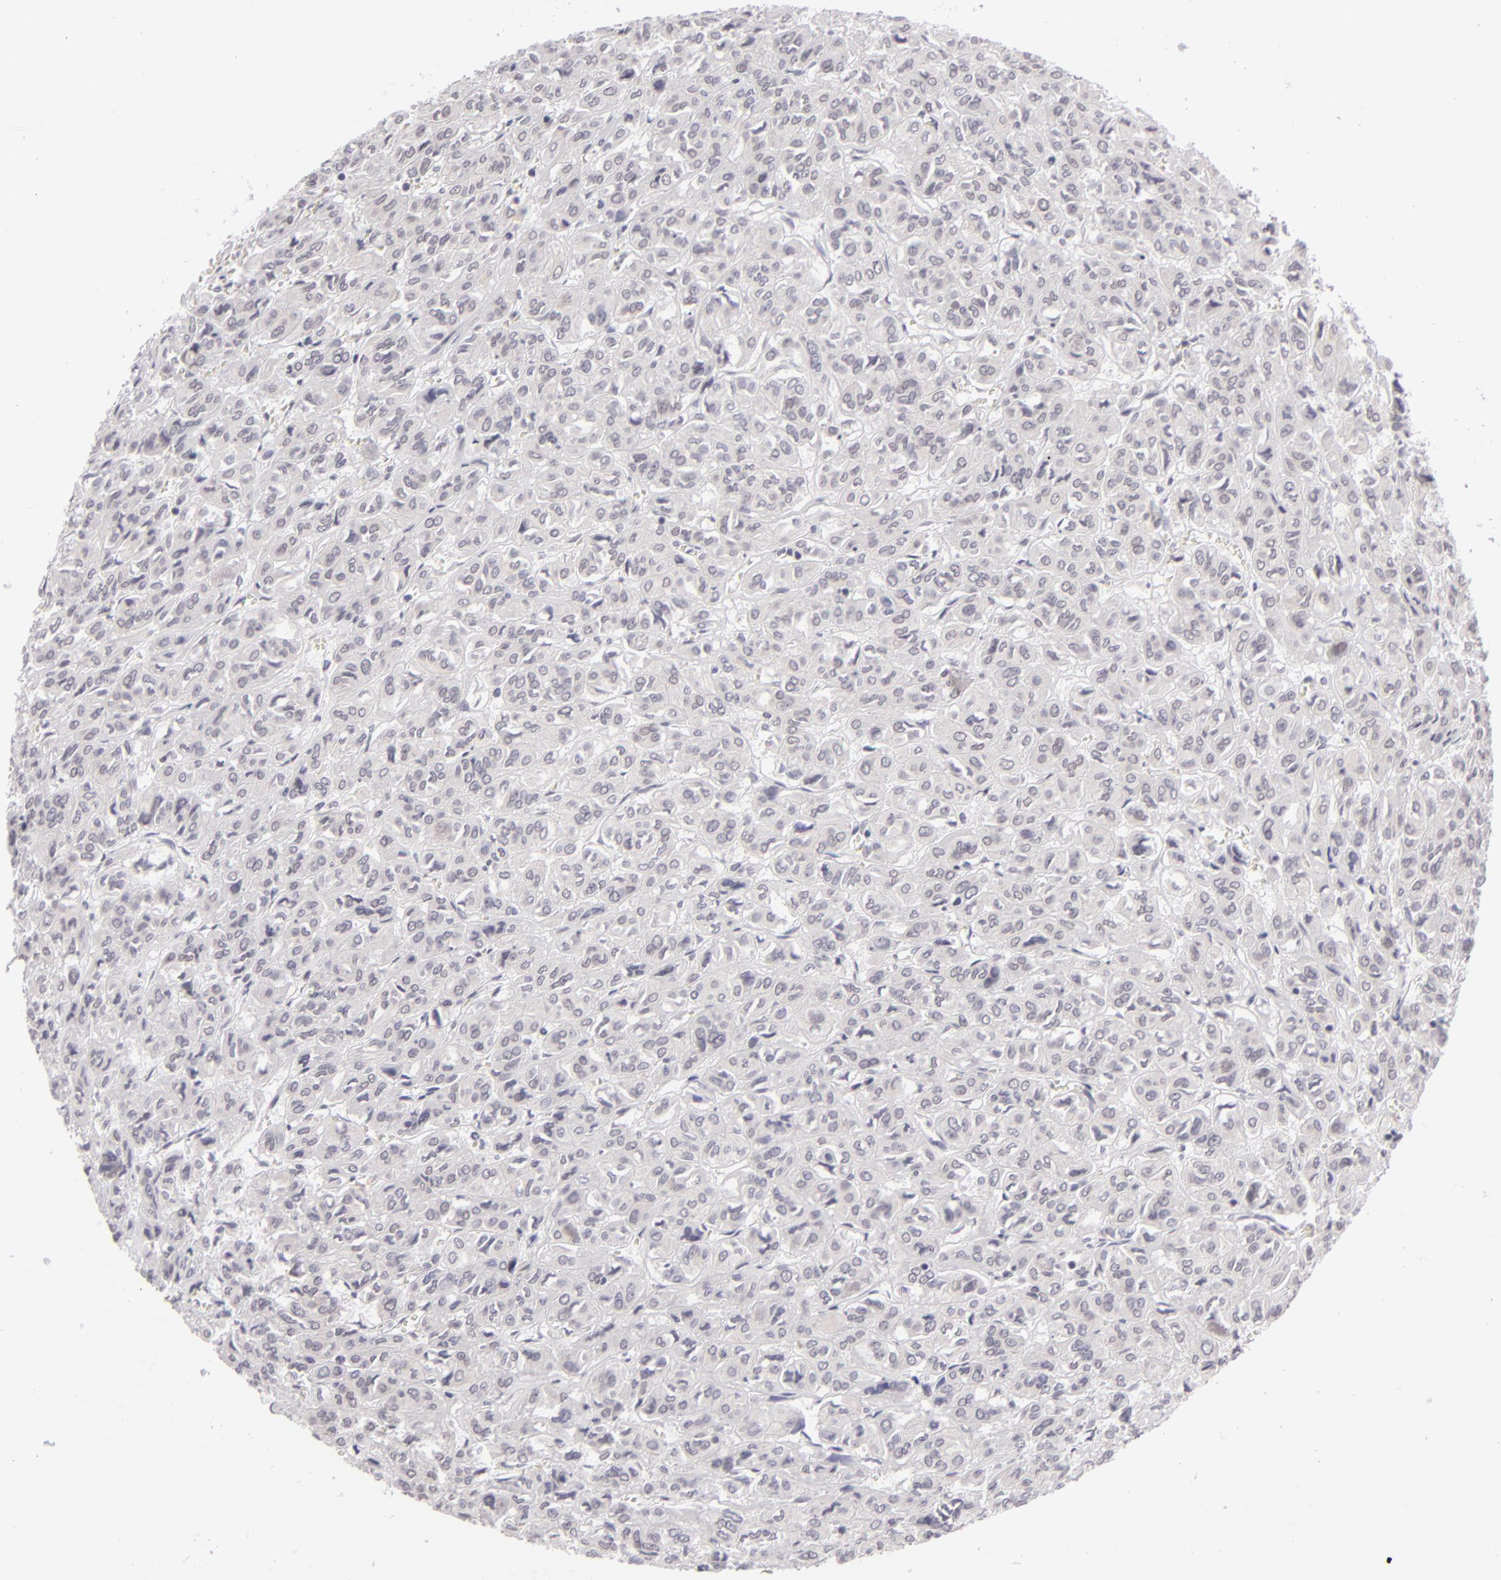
{"staining": {"intensity": "negative", "quantity": "none", "location": "none"}, "tissue": "thyroid cancer", "cell_type": "Tumor cells", "image_type": "cancer", "snomed": [{"axis": "morphology", "description": "Follicular adenoma carcinoma, NOS"}, {"axis": "topography", "description": "Thyroid gland"}], "caption": "An image of human follicular adenoma carcinoma (thyroid) is negative for staining in tumor cells.", "gene": "ZNF205", "patient": {"sex": "female", "age": 71}}